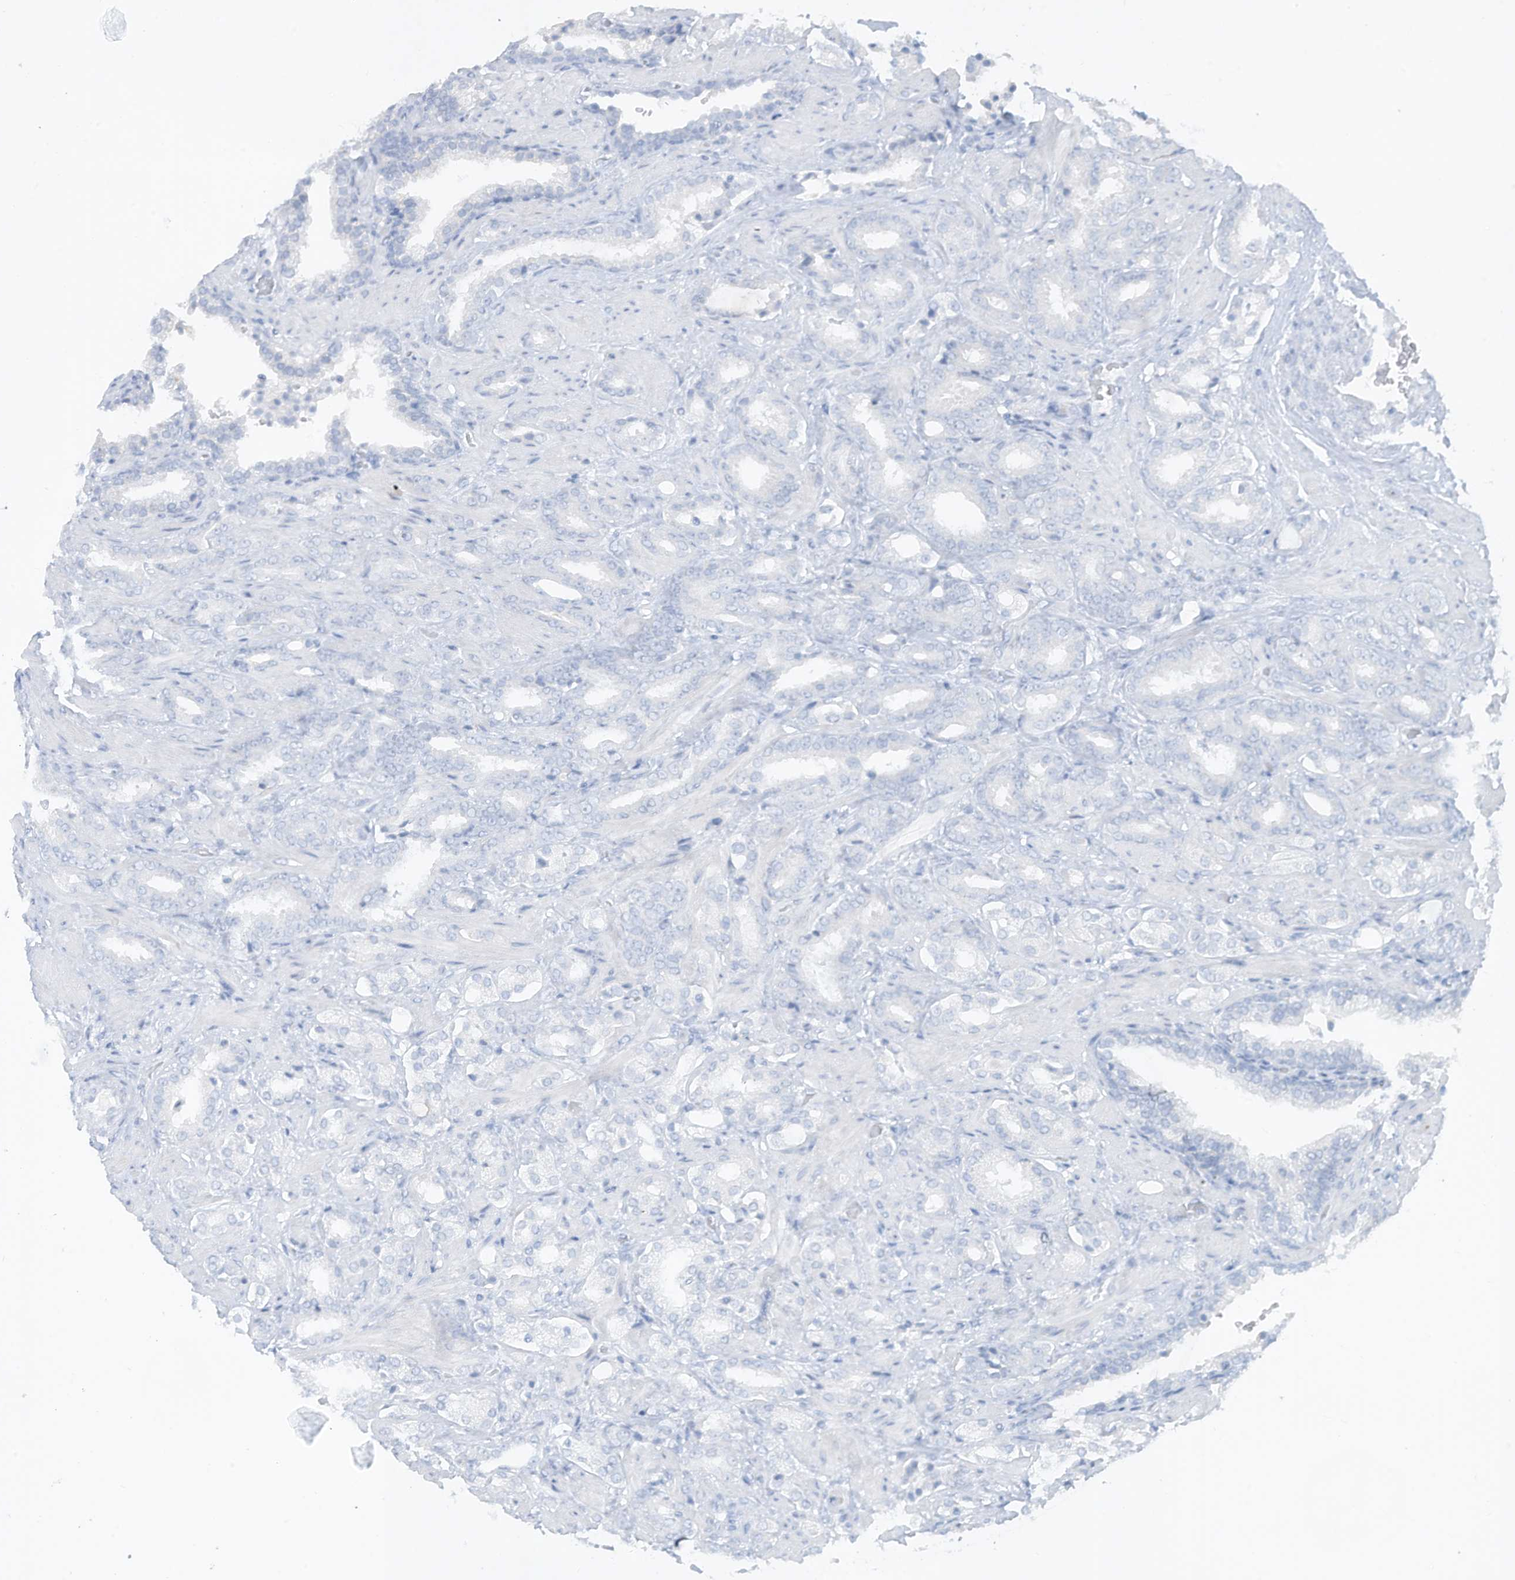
{"staining": {"intensity": "negative", "quantity": "none", "location": "none"}, "tissue": "prostate cancer", "cell_type": "Tumor cells", "image_type": "cancer", "snomed": [{"axis": "morphology", "description": "Adenocarcinoma, High grade"}, {"axis": "topography", "description": "Prostate"}], "caption": "Immunohistochemistry image of neoplastic tissue: human prostate adenocarcinoma (high-grade) stained with DAB shows no significant protein staining in tumor cells.", "gene": "CHRNA4", "patient": {"sex": "male", "age": 64}}